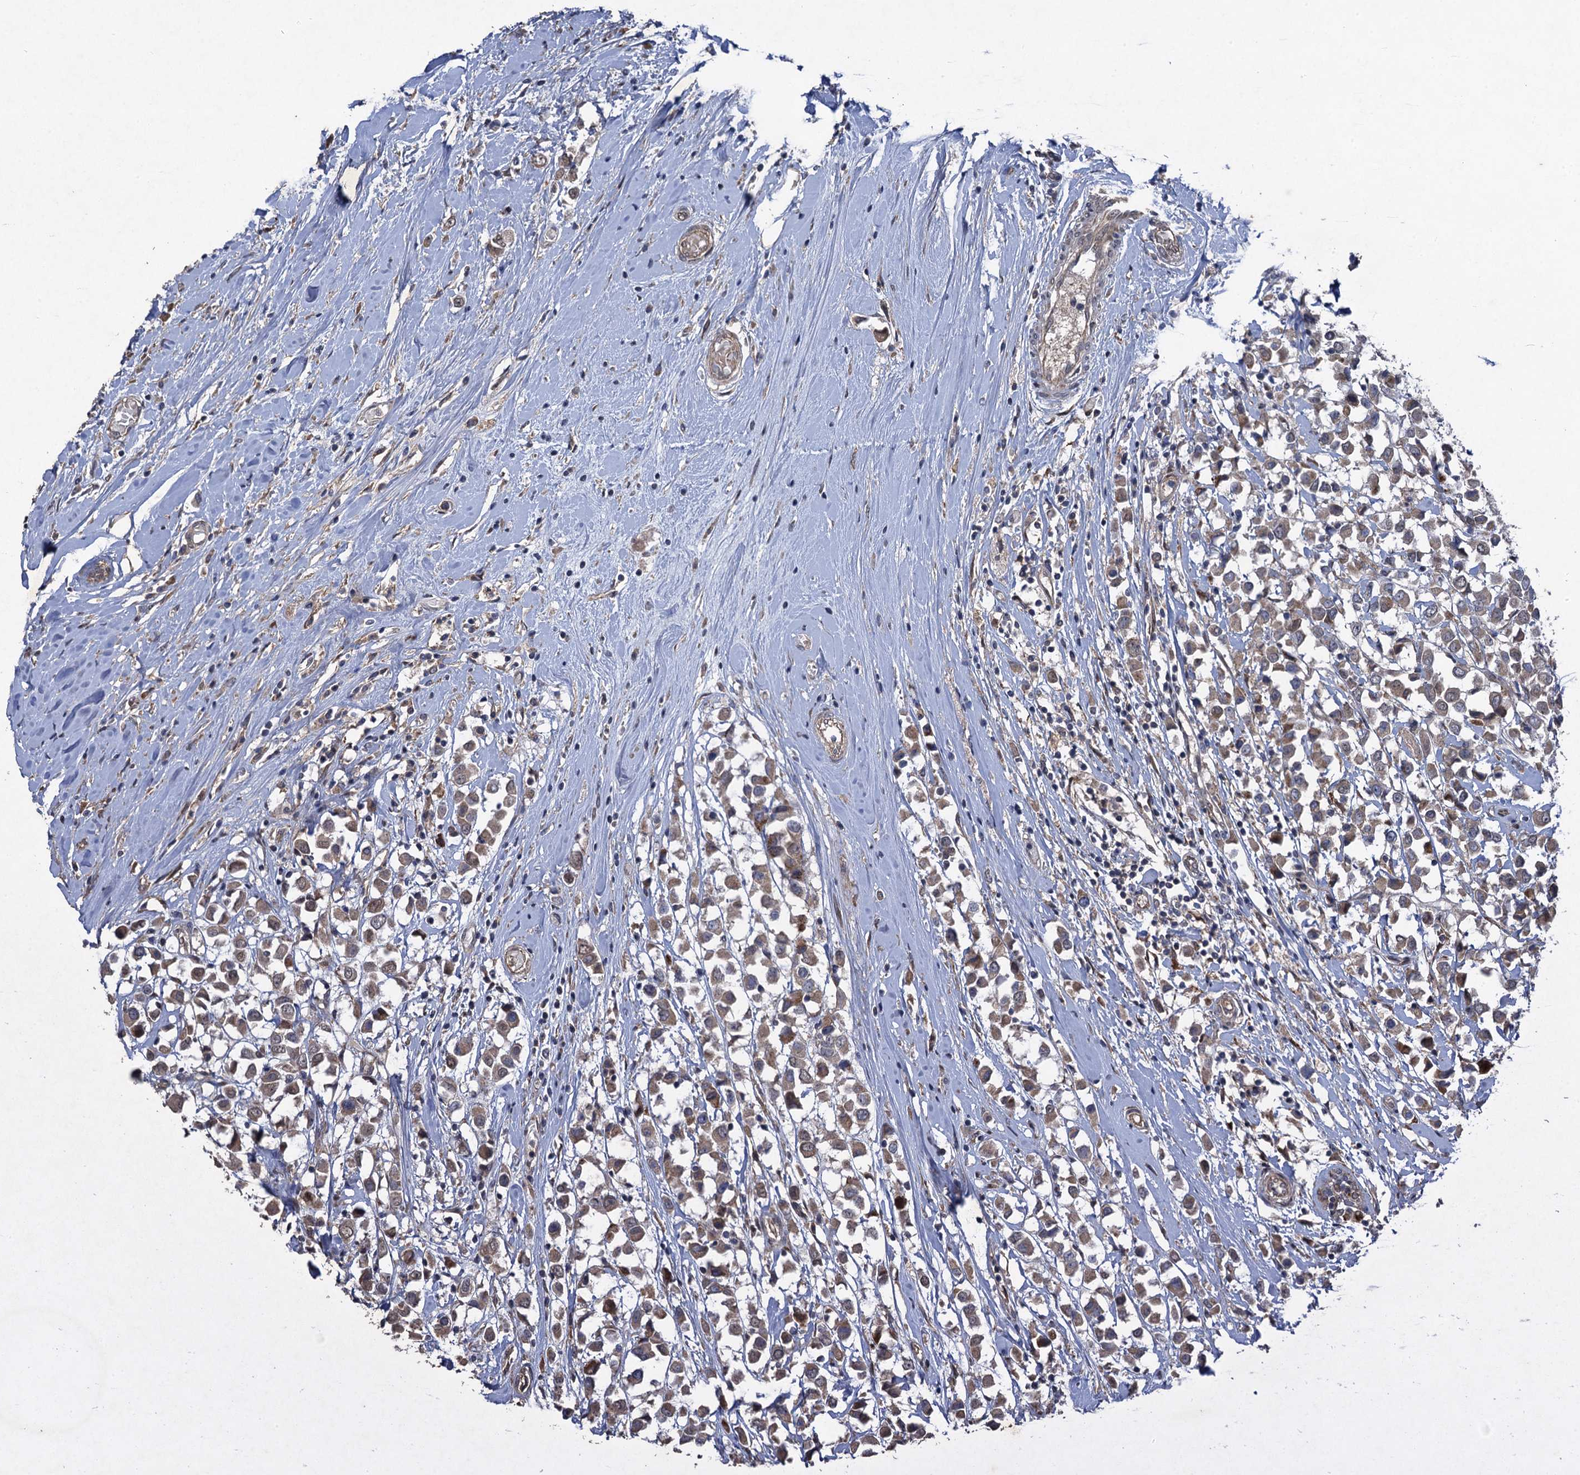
{"staining": {"intensity": "weak", "quantity": ">75%", "location": "cytoplasmic/membranous"}, "tissue": "breast cancer", "cell_type": "Tumor cells", "image_type": "cancer", "snomed": [{"axis": "morphology", "description": "Duct carcinoma"}, {"axis": "topography", "description": "Breast"}], "caption": "Brown immunohistochemical staining in infiltrating ductal carcinoma (breast) demonstrates weak cytoplasmic/membranous positivity in about >75% of tumor cells.", "gene": "NUDT22", "patient": {"sex": "female", "age": 61}}